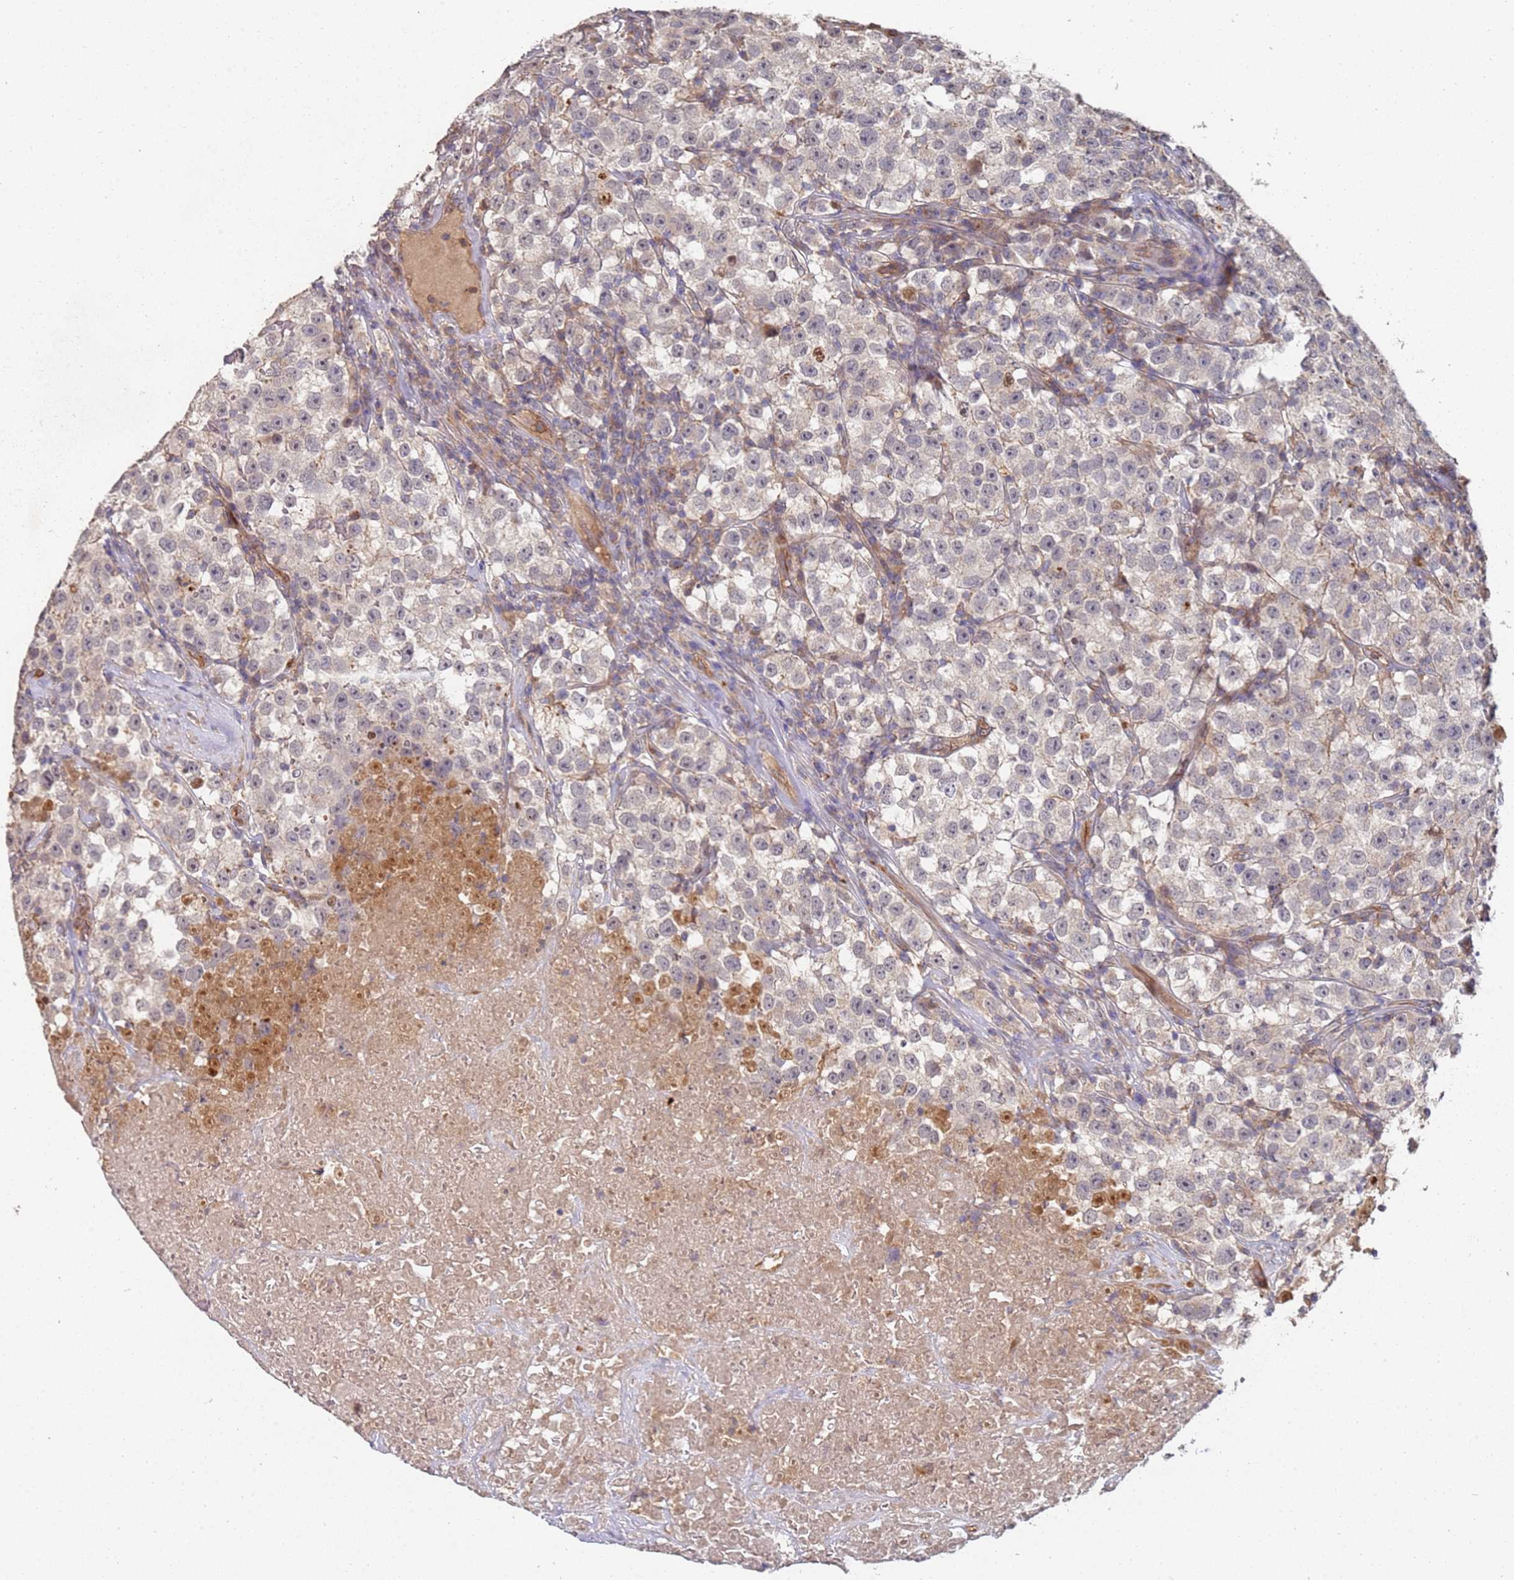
{"staining": {"intensity": "negative", "quantity": "none", "location": "none"}, "tissue": "testis cancer", "cell_type": "Tumor cells", "image_type": "cancer", "snomed": [{"axis": "morphology", "description": "Seminoma, NOS"}, {"axis": "topography", "description": "Testis"}], "caption": "Tumor cells show no significant protein staining in seminoma (testis). (DAB (3,3'-diaminobenzidine) immunohistochemistry (IHC), high magnification).", "gene": "ABCB6", "patient": {"sex": "male", "age": 22}}